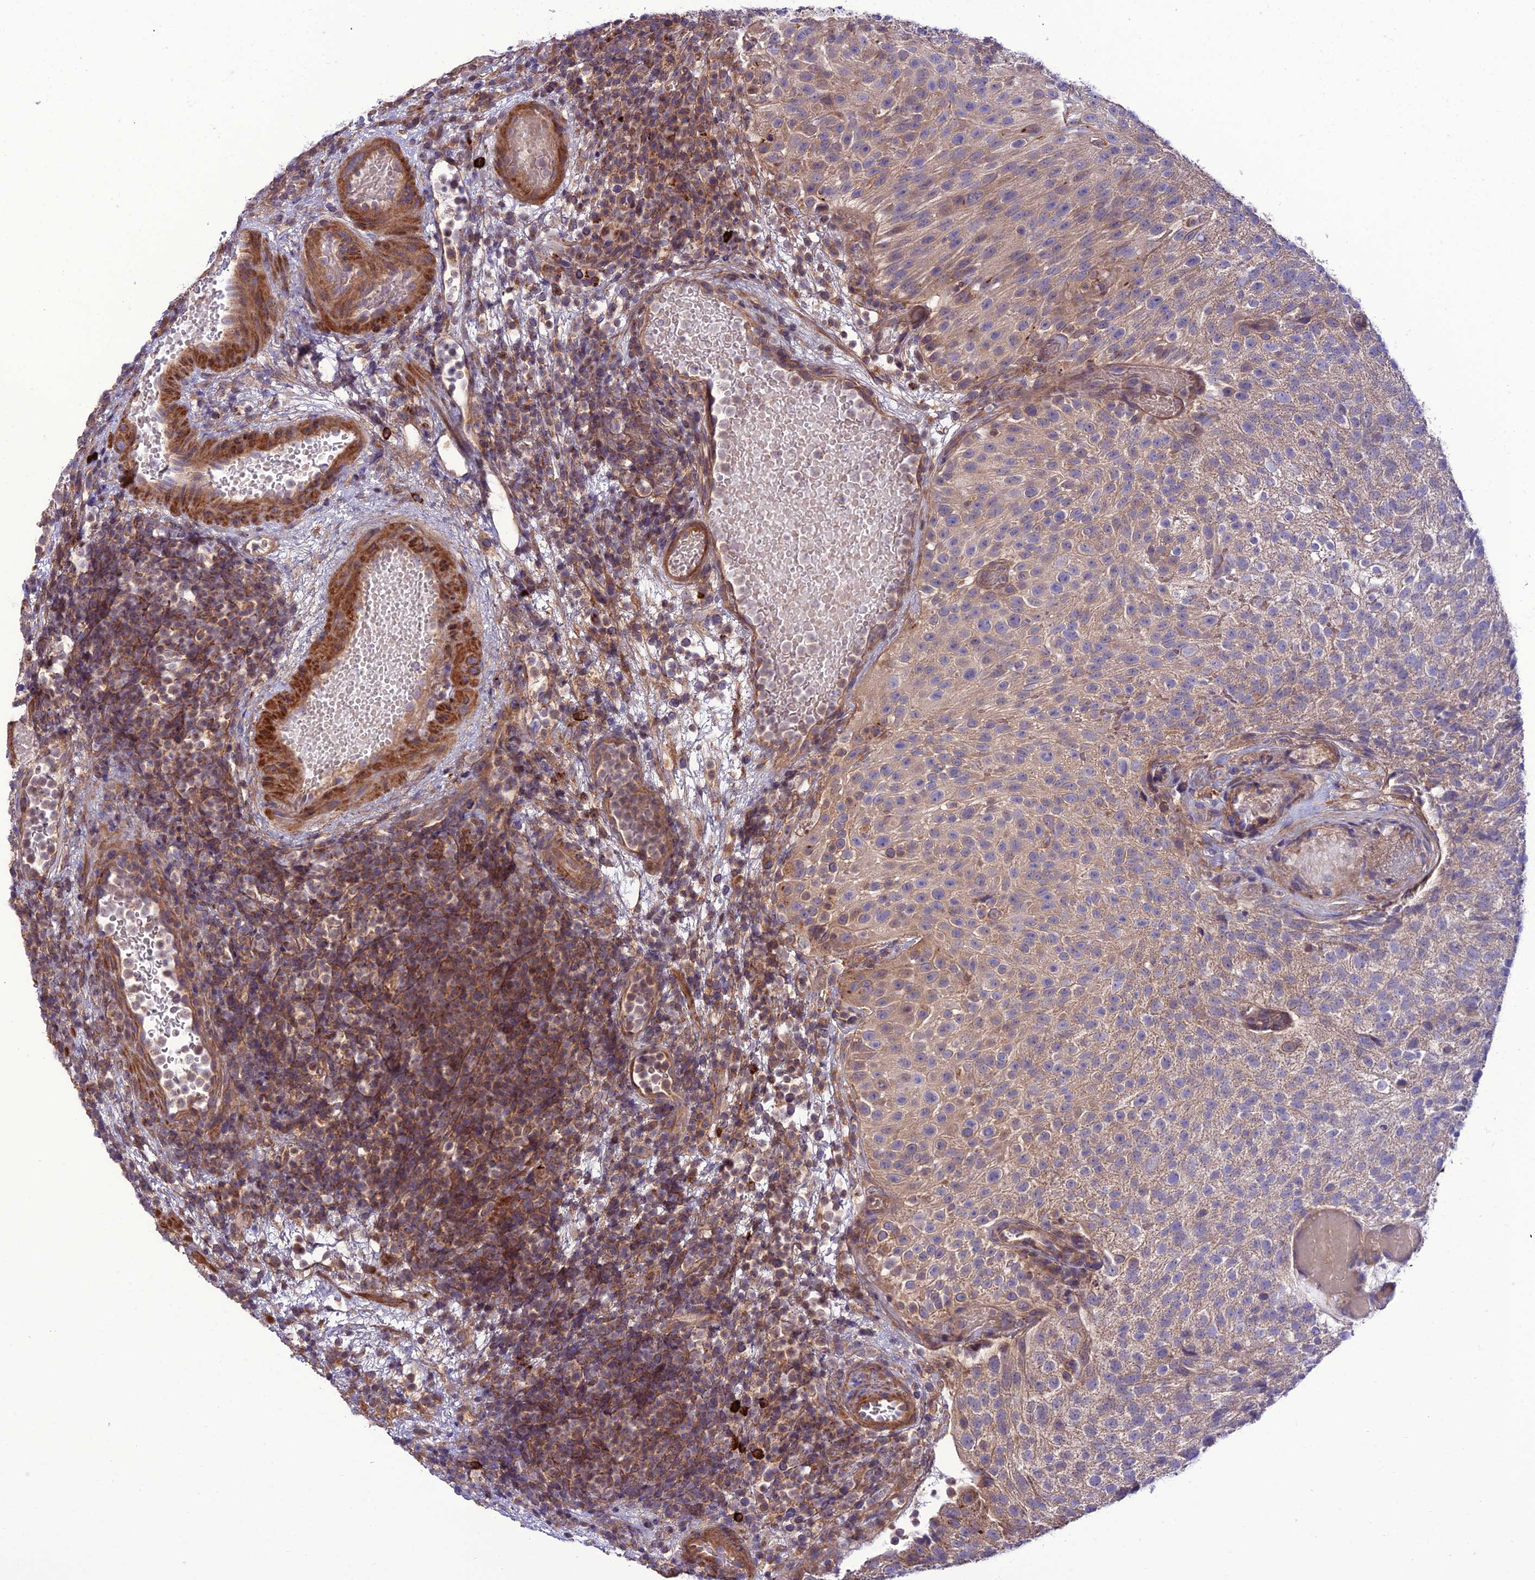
{"staining": {"intensity": "weak", "quantity": "<25%", "location": "cytoplasmic/membranous"}, "tissue": "urothelial cancer", "cell_type": "Tumor cells", "image_type": "cancer", "snomed": [{"axis": "morphology", "description": "Urothelial carcinoma, Low grade"}, {"axis": "topography", "description": "Urinary bladder"}], "caption": "This is an immunohistochemistry (IHC) micrograph of human urothelial carcinoma (low-grade). There is no staining in tumor cells.", "gene": "PPIL3", "patient": {"sex": "male", "age": 78}}